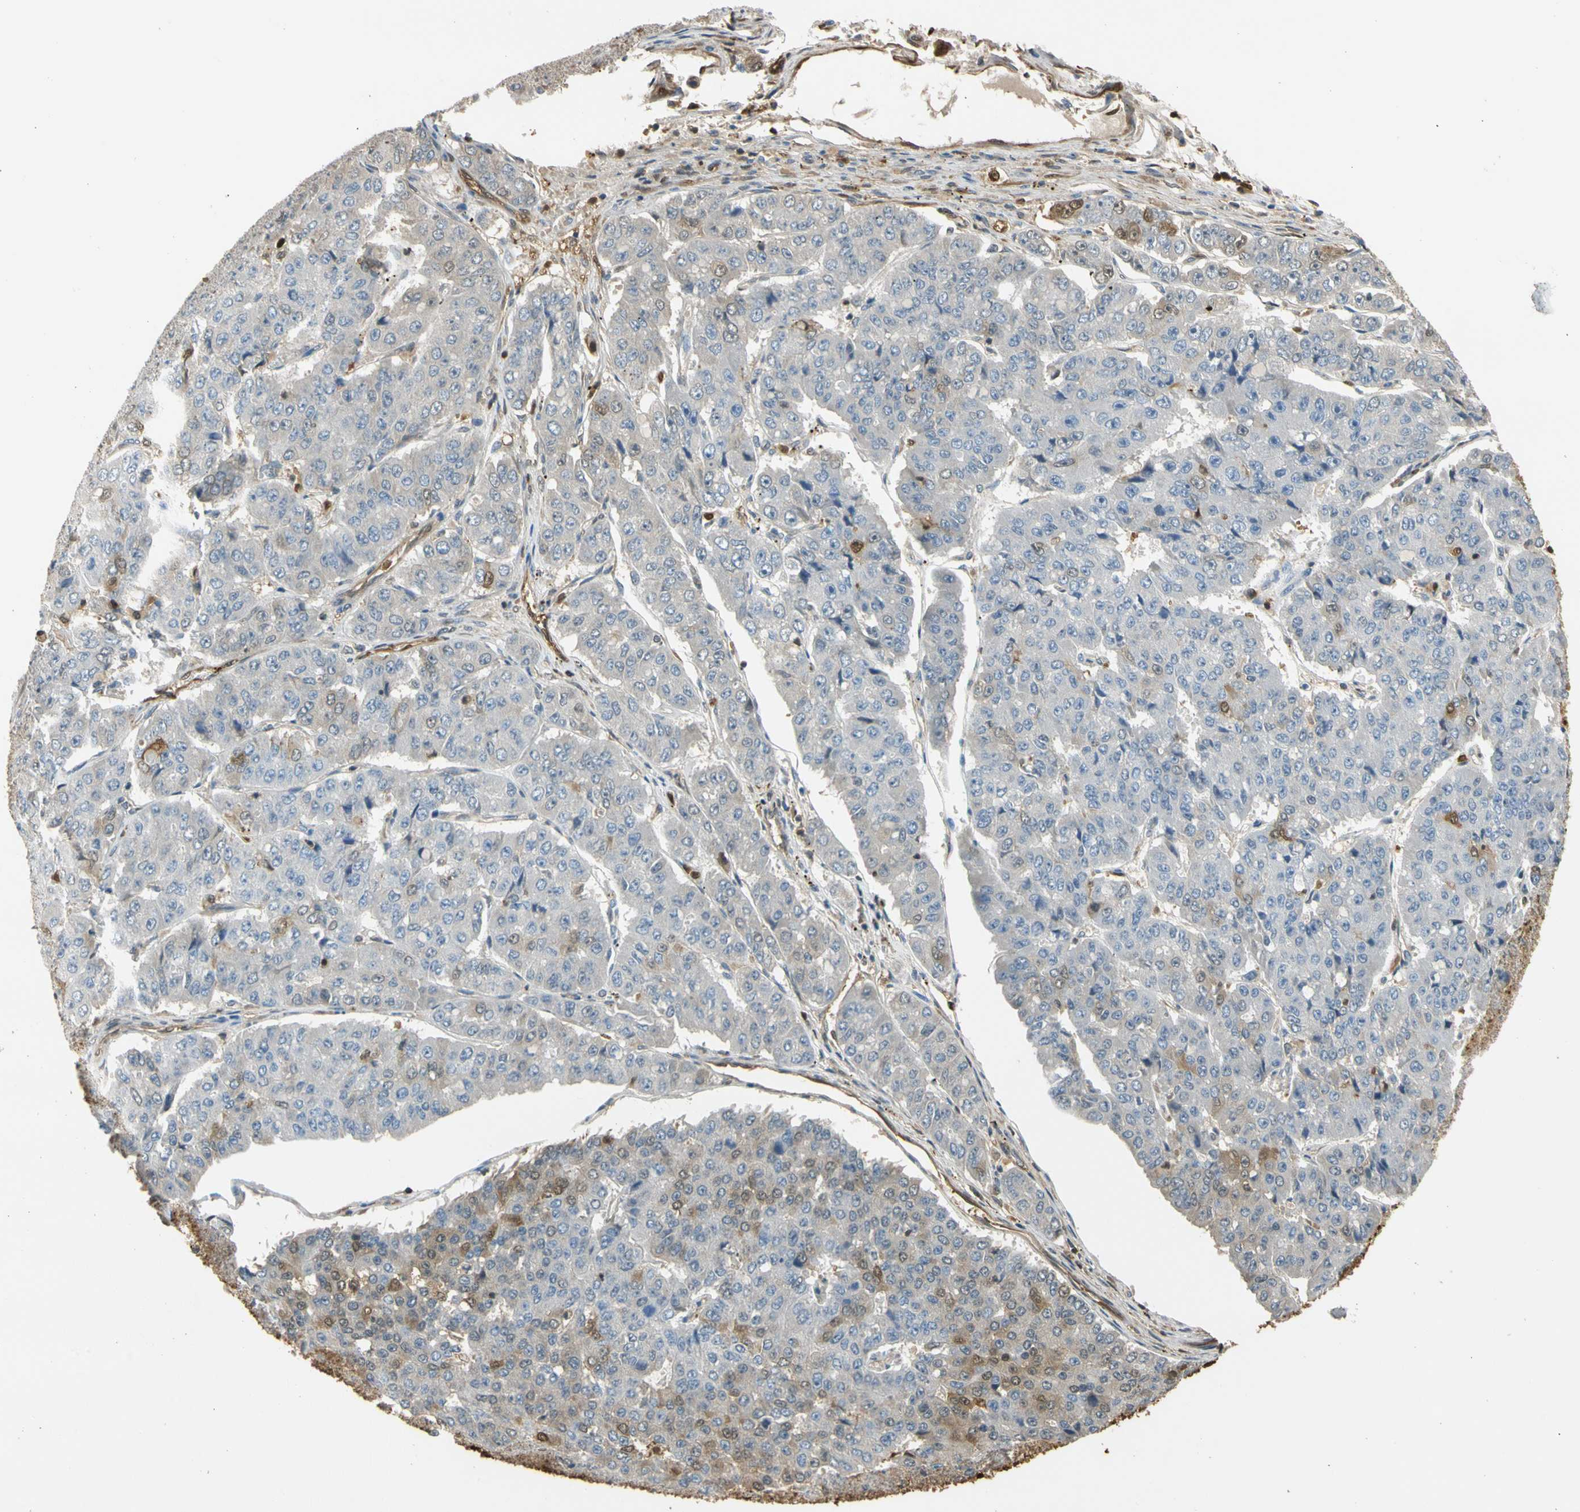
{"staining": {"intensity": "moderate", "quantity": "<25%", "location": "cytoplasmic/membranous,nuclear"}, "tissue": "pancreatic cancer", "cell_type": "Tumor cells", "image_type": "cancer", "snomed": [{"axis": "morphology", "description": "Adenocarcinoma, NOS"}, {"axis": "topography", "description": "Pancreas"}], "caption": "Moderate cytoplasmic/membranous and nuclear protein staining is appreciated in about <25% of tumor cells in adenocarcinoma (pancreatic).", "gene": "S100A6", "patient": {"sex": "male", "age": 50}}